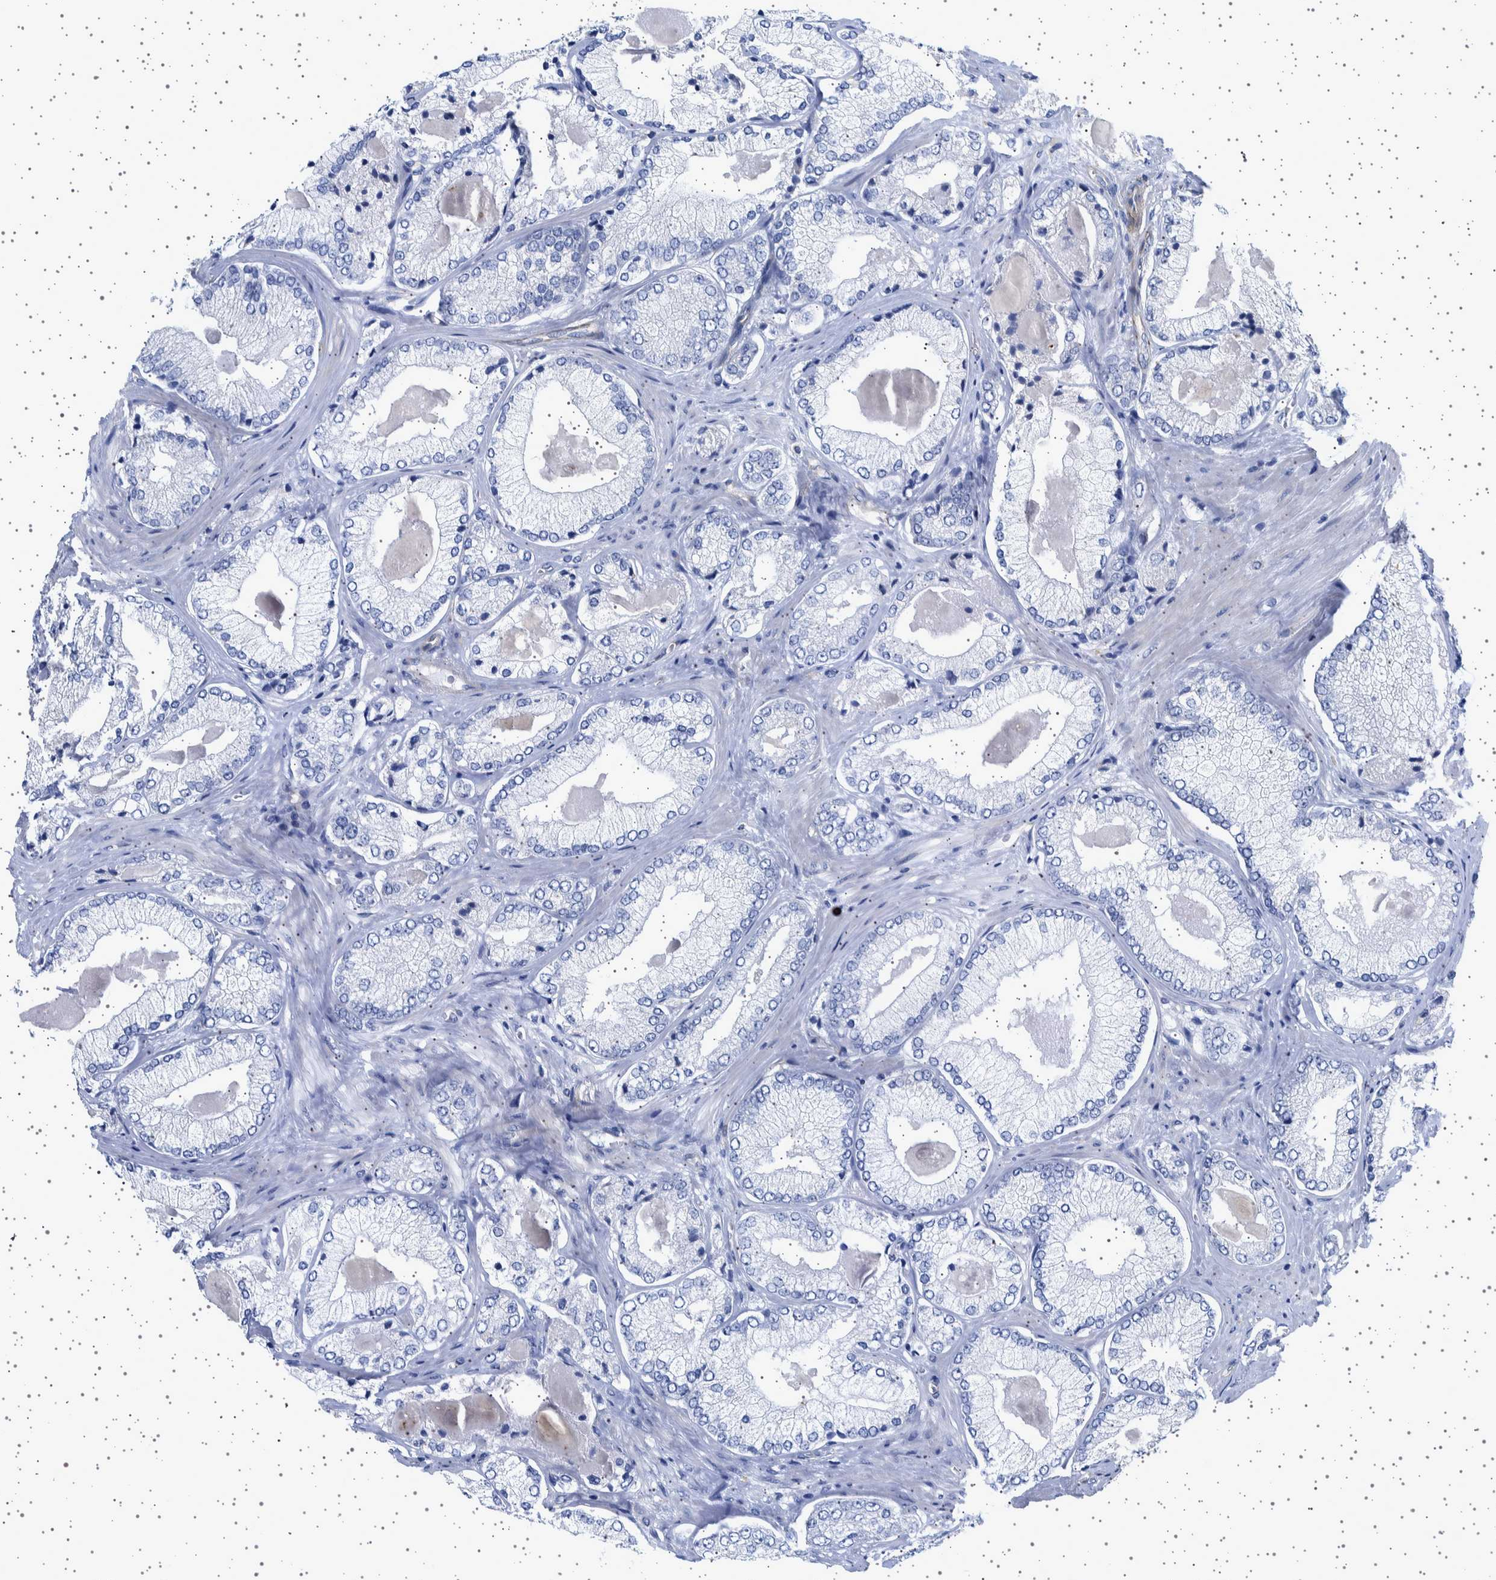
{"staining": {"intensity": "negative", "quantity": "none", "location": "none"}, "tissue": "prostate cancer", "cell_type": "Tumor cells", "image_type": "cancer", "snomed": [{"axis": "morphology", "description": "Adenocarcinoma, Low grade"}, {"axis": "topography", "description": "Prostate"}], "caption": "This is an immunohistochemistry (IHC) image of human prostate cancer (adenocarcinoma (low-grade)). There is no expression in tumor cells.", "gene": "SEPTIN4", "patient": {"sex": "male", "age": 65}}